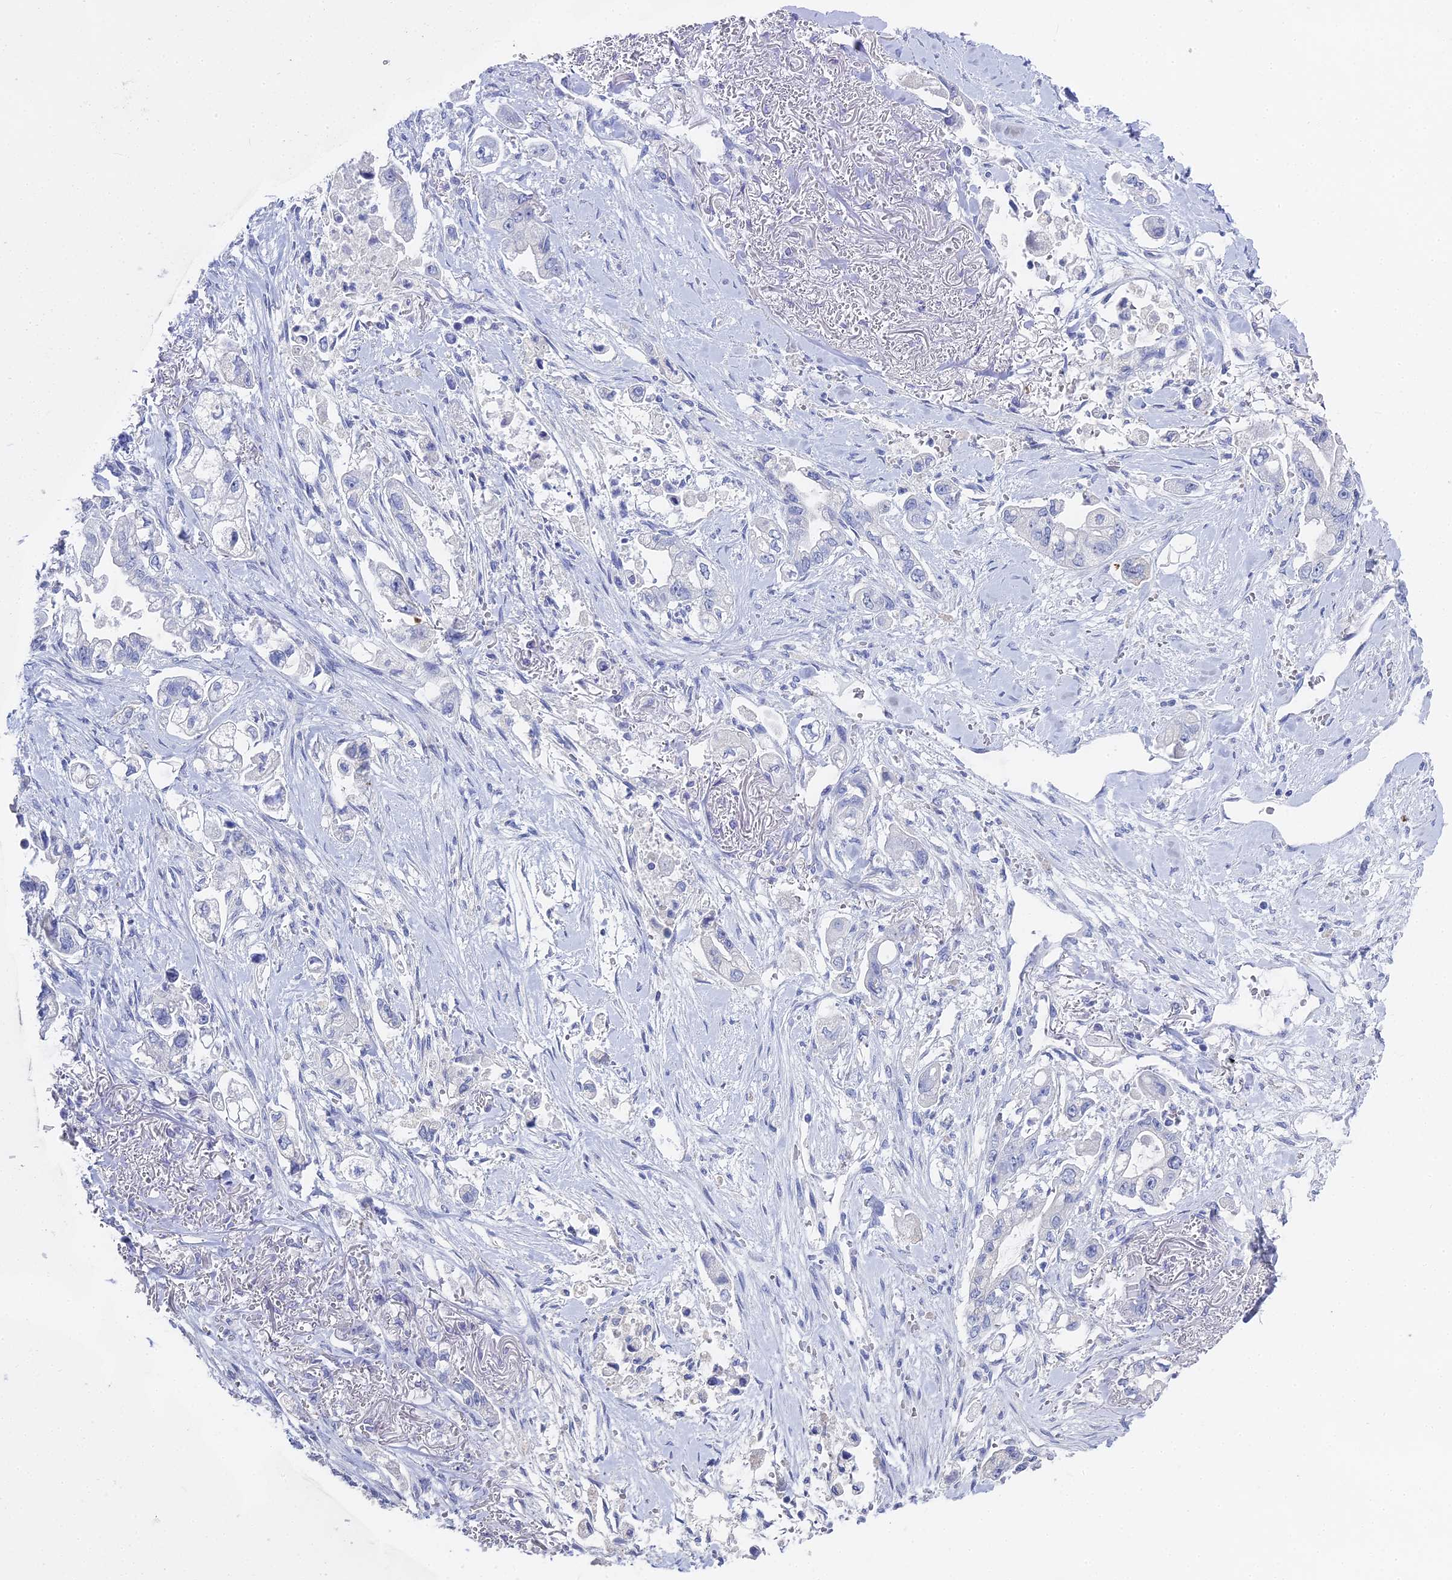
{"staining": {"intensity": "negative", "quantity": "none", "location": "none"}, "tissue": "stomach cancer", "cell_type": "Tumor cells", "image_type": "cancer", "snomed": [{"axis": "morphology", "description": "Adenocarcinoma, NOS"}, {"axis": "topography", "description": "Stomach"}], "caption": "Immunohistochemical staining of stomach adenocarcinoma demonstrates no significant positivity in tumor cells.", "gene": "ALPP", "patient": {"sex": "male", "age": 62}}